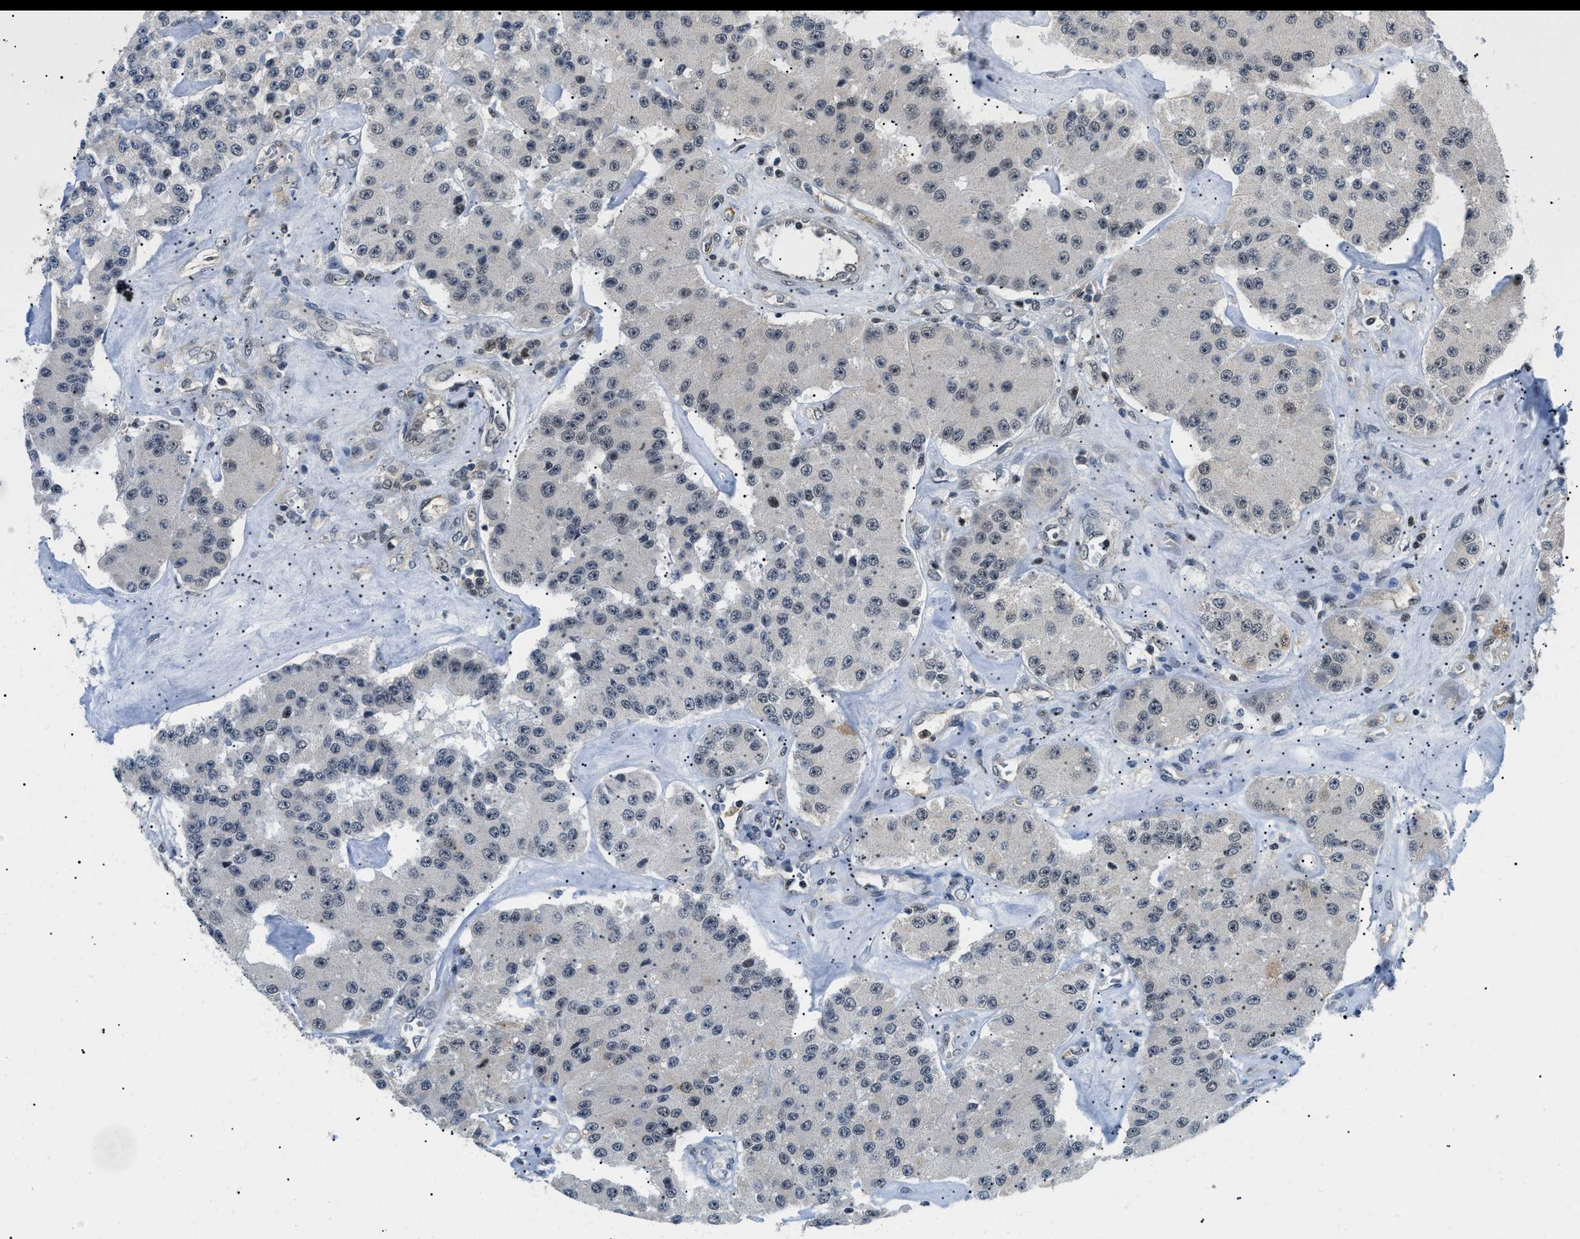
{"staining": {"intensity": "negative", "quantity": "none", "location": "none"}, "tissue": "carcinoid", "cell_type": "Tumor cells", "image_type": "cancer", "snomed": [{"axis": "morphology", "description": "Carcinoid, malignant, NOS"}, {"axis": "topography", "description": "Pancreas"}], "caption": "A photomicrograph of malignant carcinoid stained for a protein displays no brown staining in tumor cells.", "gene": "RBM15", "patient": {"sex": "male", "age": 41}}